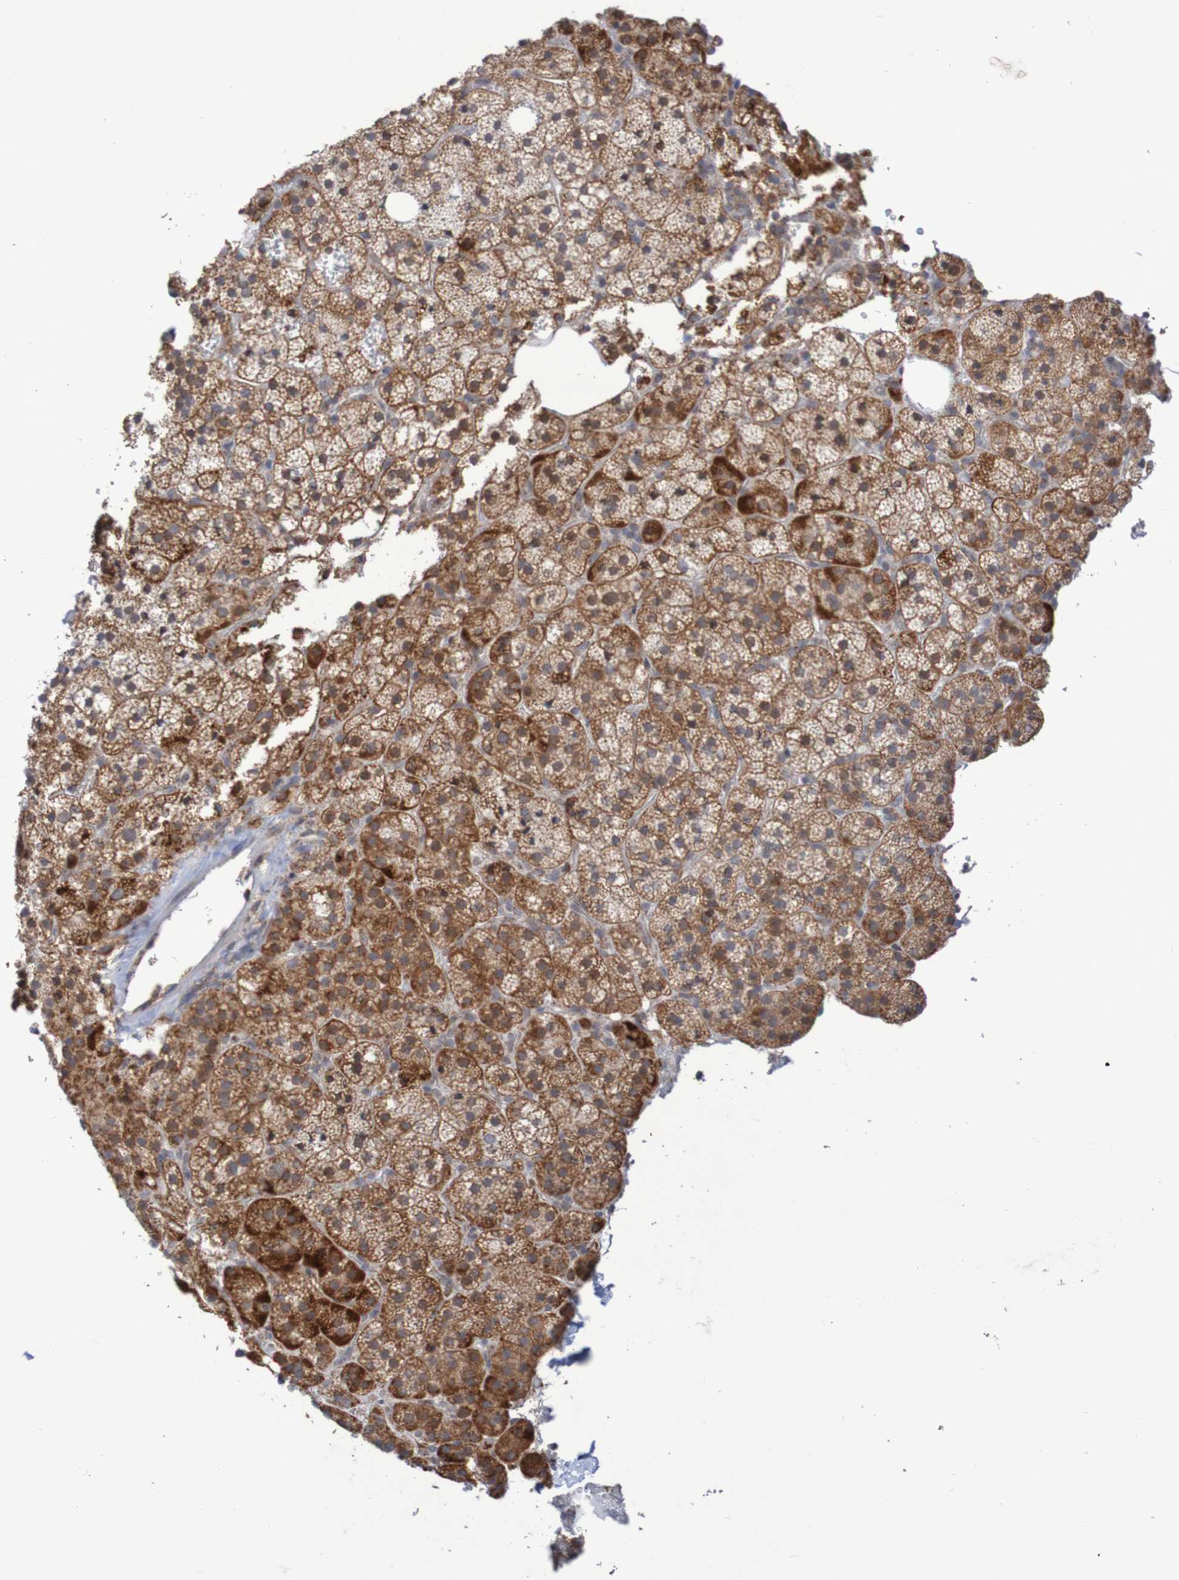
{"staining": {"intensity": "strong", "quantity": ">75%", "location": "cytoplasmic/membranous"}, "tissue": "adrenal gland", "cell_type": "Glandular cells", "image_type": "normal", "snomed": [{"axis": "morphology", "description": "Normal tissue, NOS"}, {"axis": "topography", "description": "Adrenal gland"}], "caption": "DAB (3,3'-diaminobenzidine) immunohistochemical staining of benign adrenal gland demonstrates strong cytoplasmic/membranous protein positivity in approximately >75% of glandular cells.", "gene": "DVL1", "patient": {"sex": "female", "age": 59}}